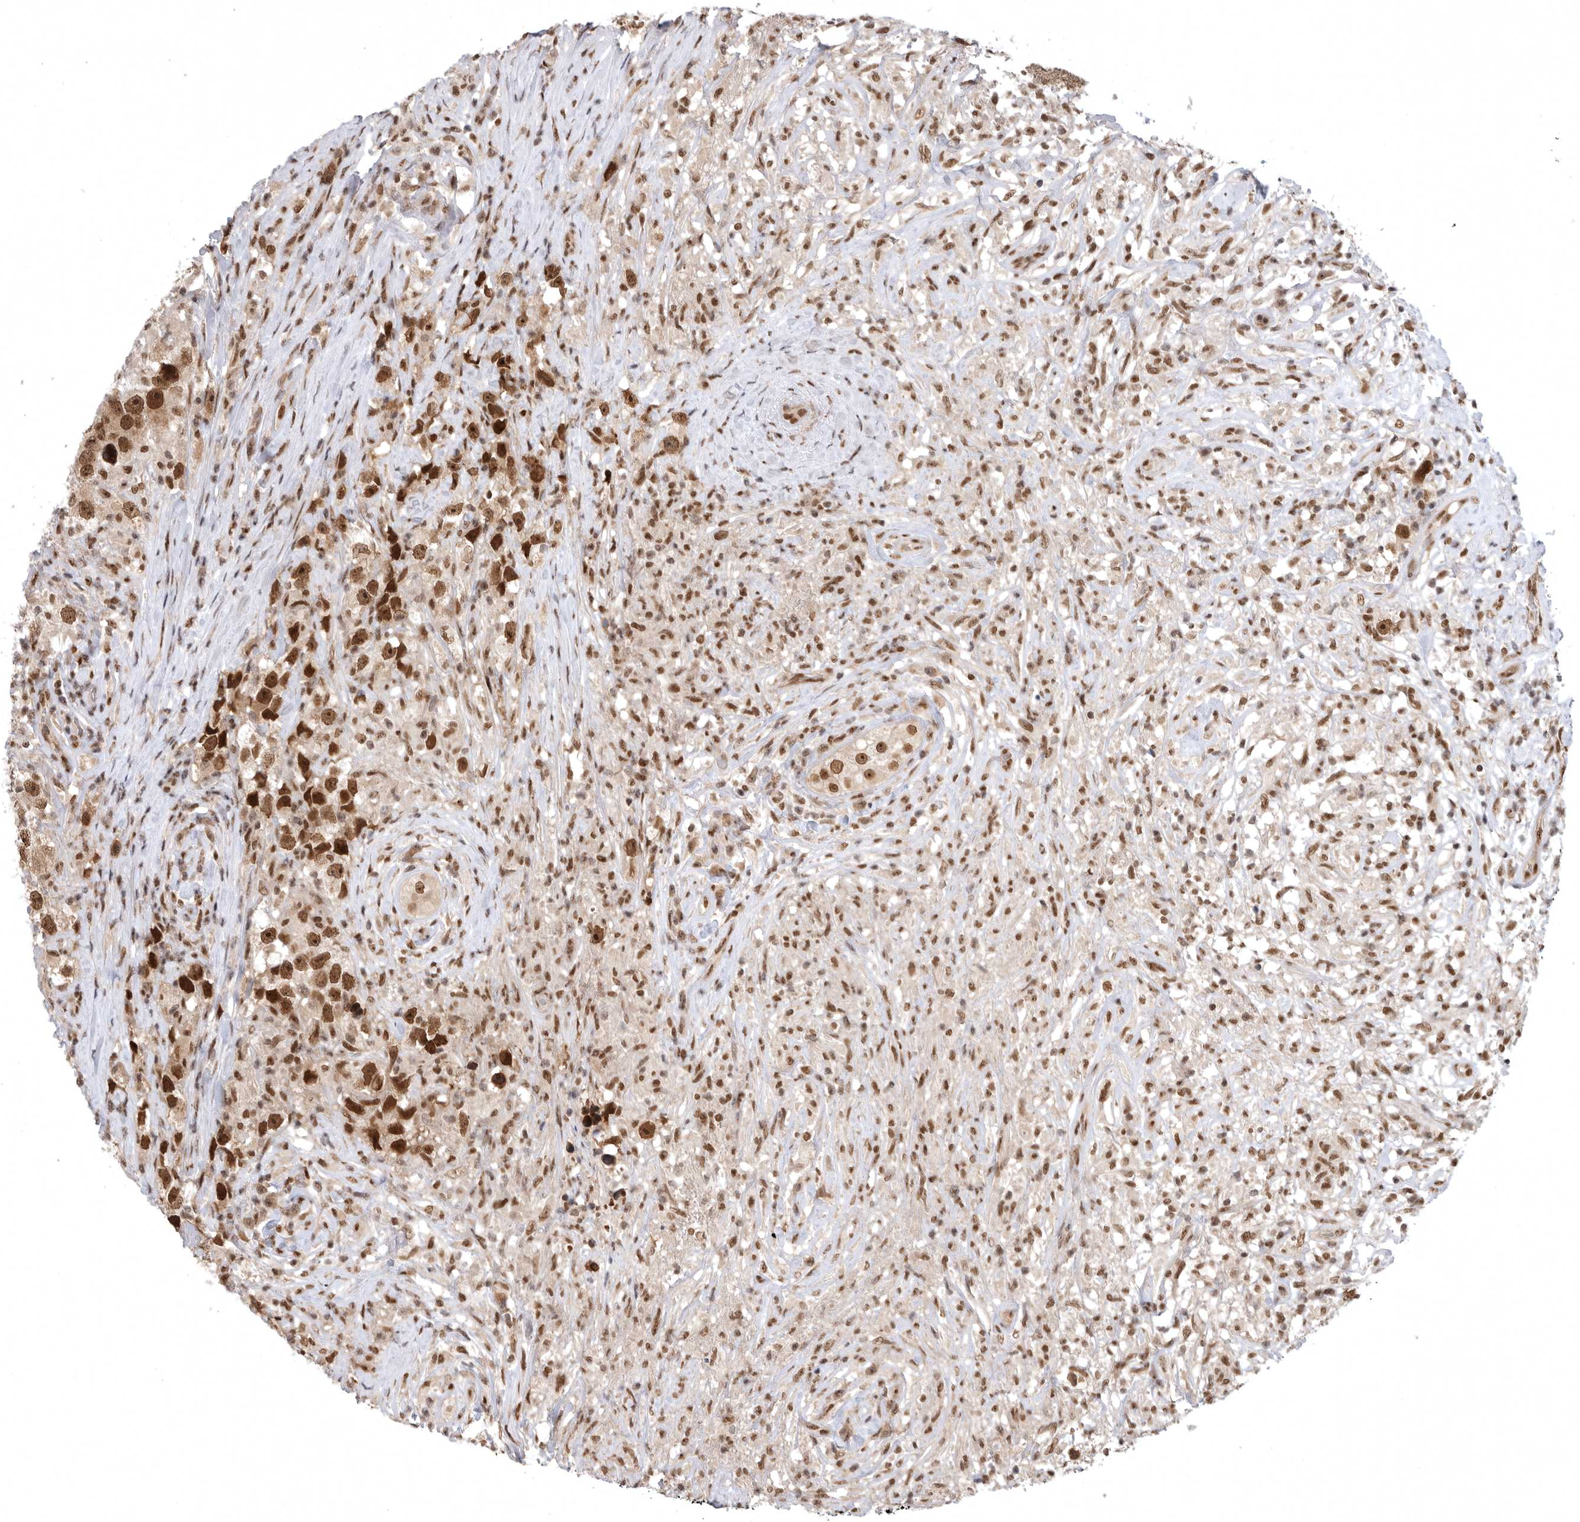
{"staining": {"intensity": "strong", "quantity": ">75%", "location": "nuclear"}, "tissue": "testis cancer", "cell_type": "Tumor cells", "image_type": "cancer", "snomed": [{"axis": "morphology", "description": "Seminoma, NOS"}, {"axis": "topography", "description": "Testis"}], "caption": "Immunohistochemical staining of testis cancer (seminoma) displays high levels of strong nuclear expression in about >75% of tumor cells.", "gene": "ZNF830", "patient": {"sex": "male", "age": 49}}